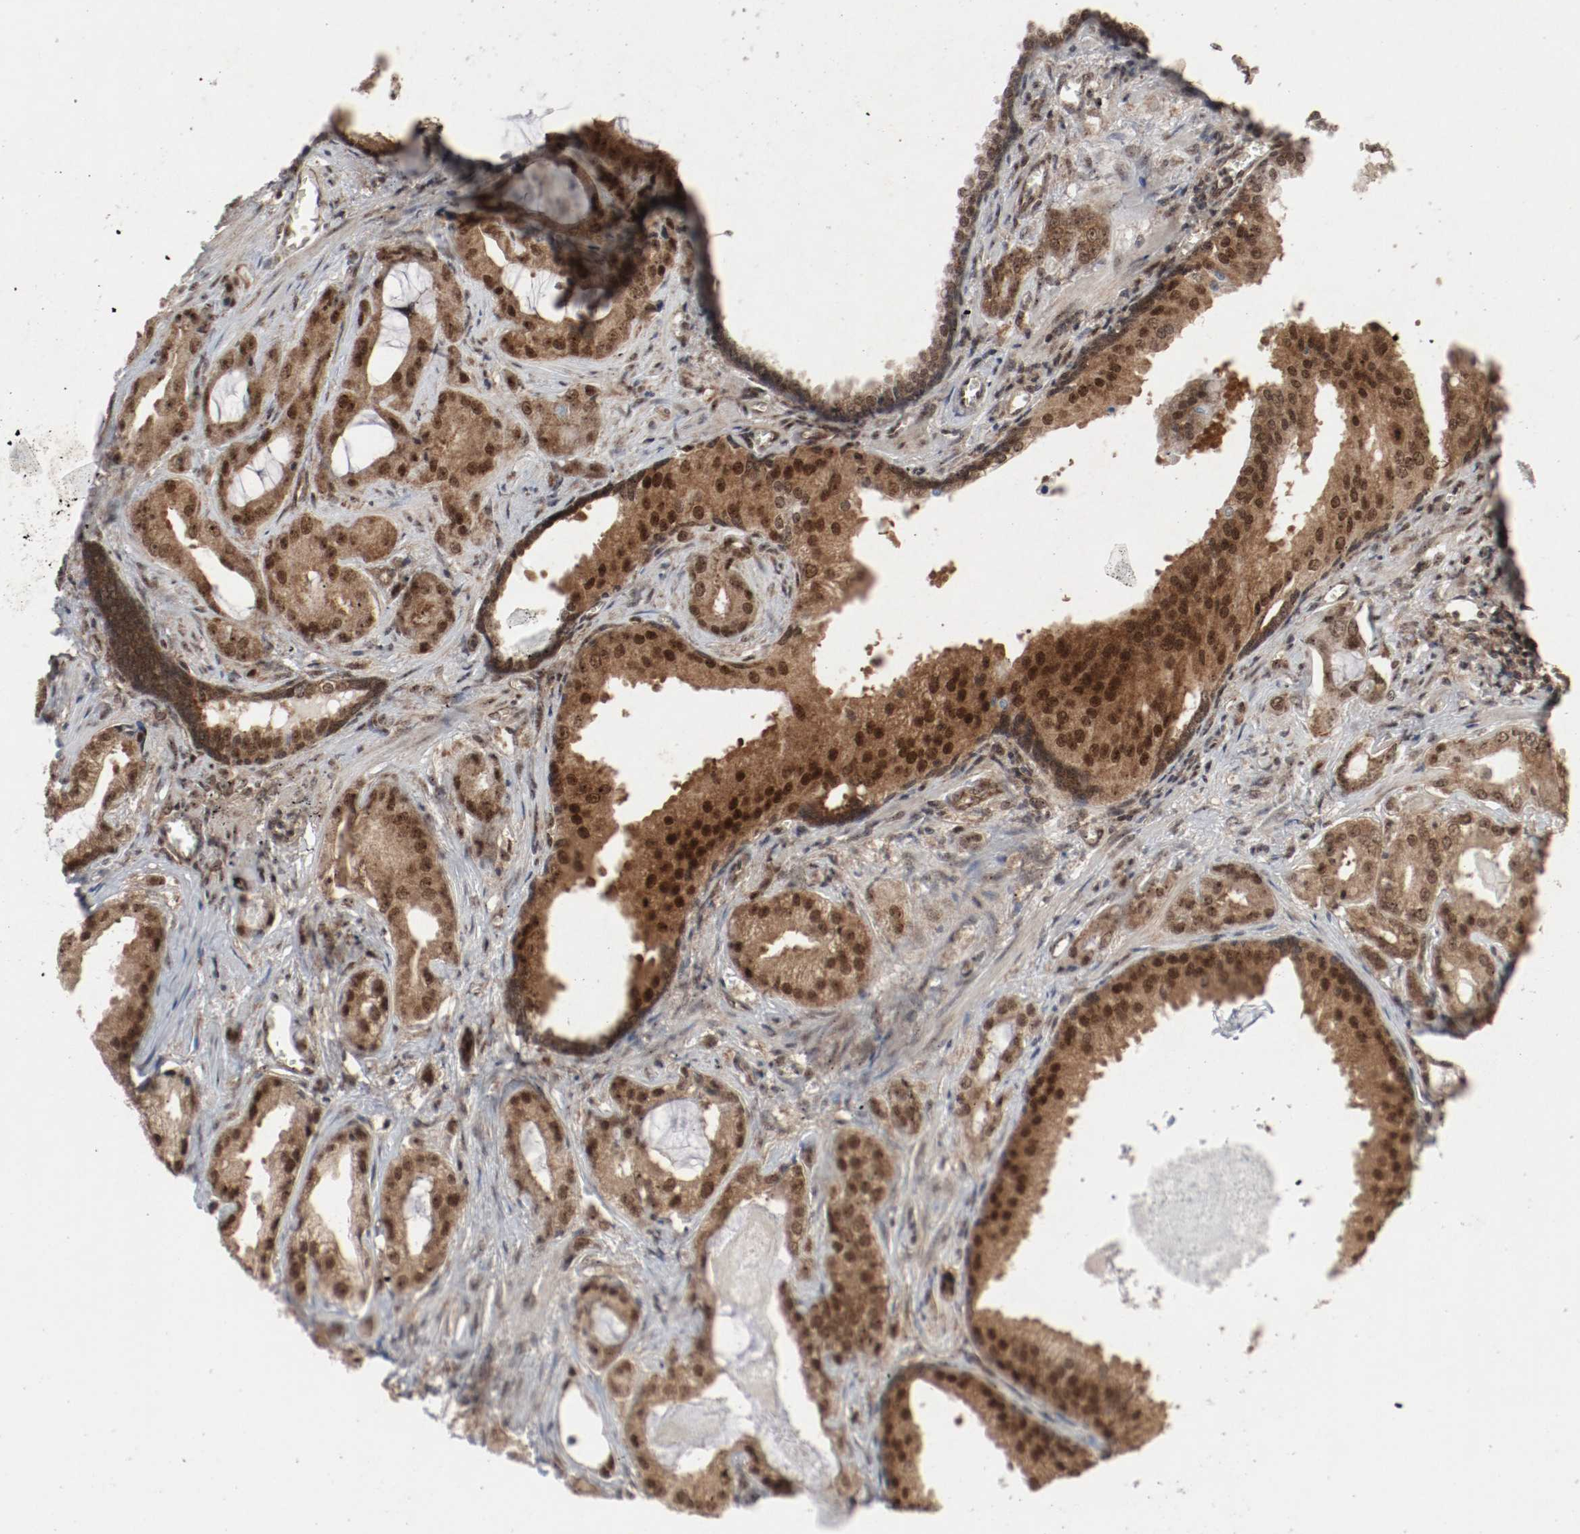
{"staining": {"intensity": "moderate", "quantity": ">75%", "location": "cytoplasmic/membranous,nuclear"}, "tissue": "prostate cancer", "cell_type": "Tumor cells", "image_type": "cancer", "snomed": [{"axis": "morphology", "description": "Adenocarcinoma, Low grade"}, {"axis": "topography", "description": "Prostate"}], "caption": "About >75% of tumor cells in adenocarcinoma (low-grade) (prostate) exhibit moderate cytoplasmic/membranous and nuclear protein positivity as visualized by brown immunohistochemical staining.", "gene": "CSNK2B", "patient": {"sex": "male", "age": 59}}